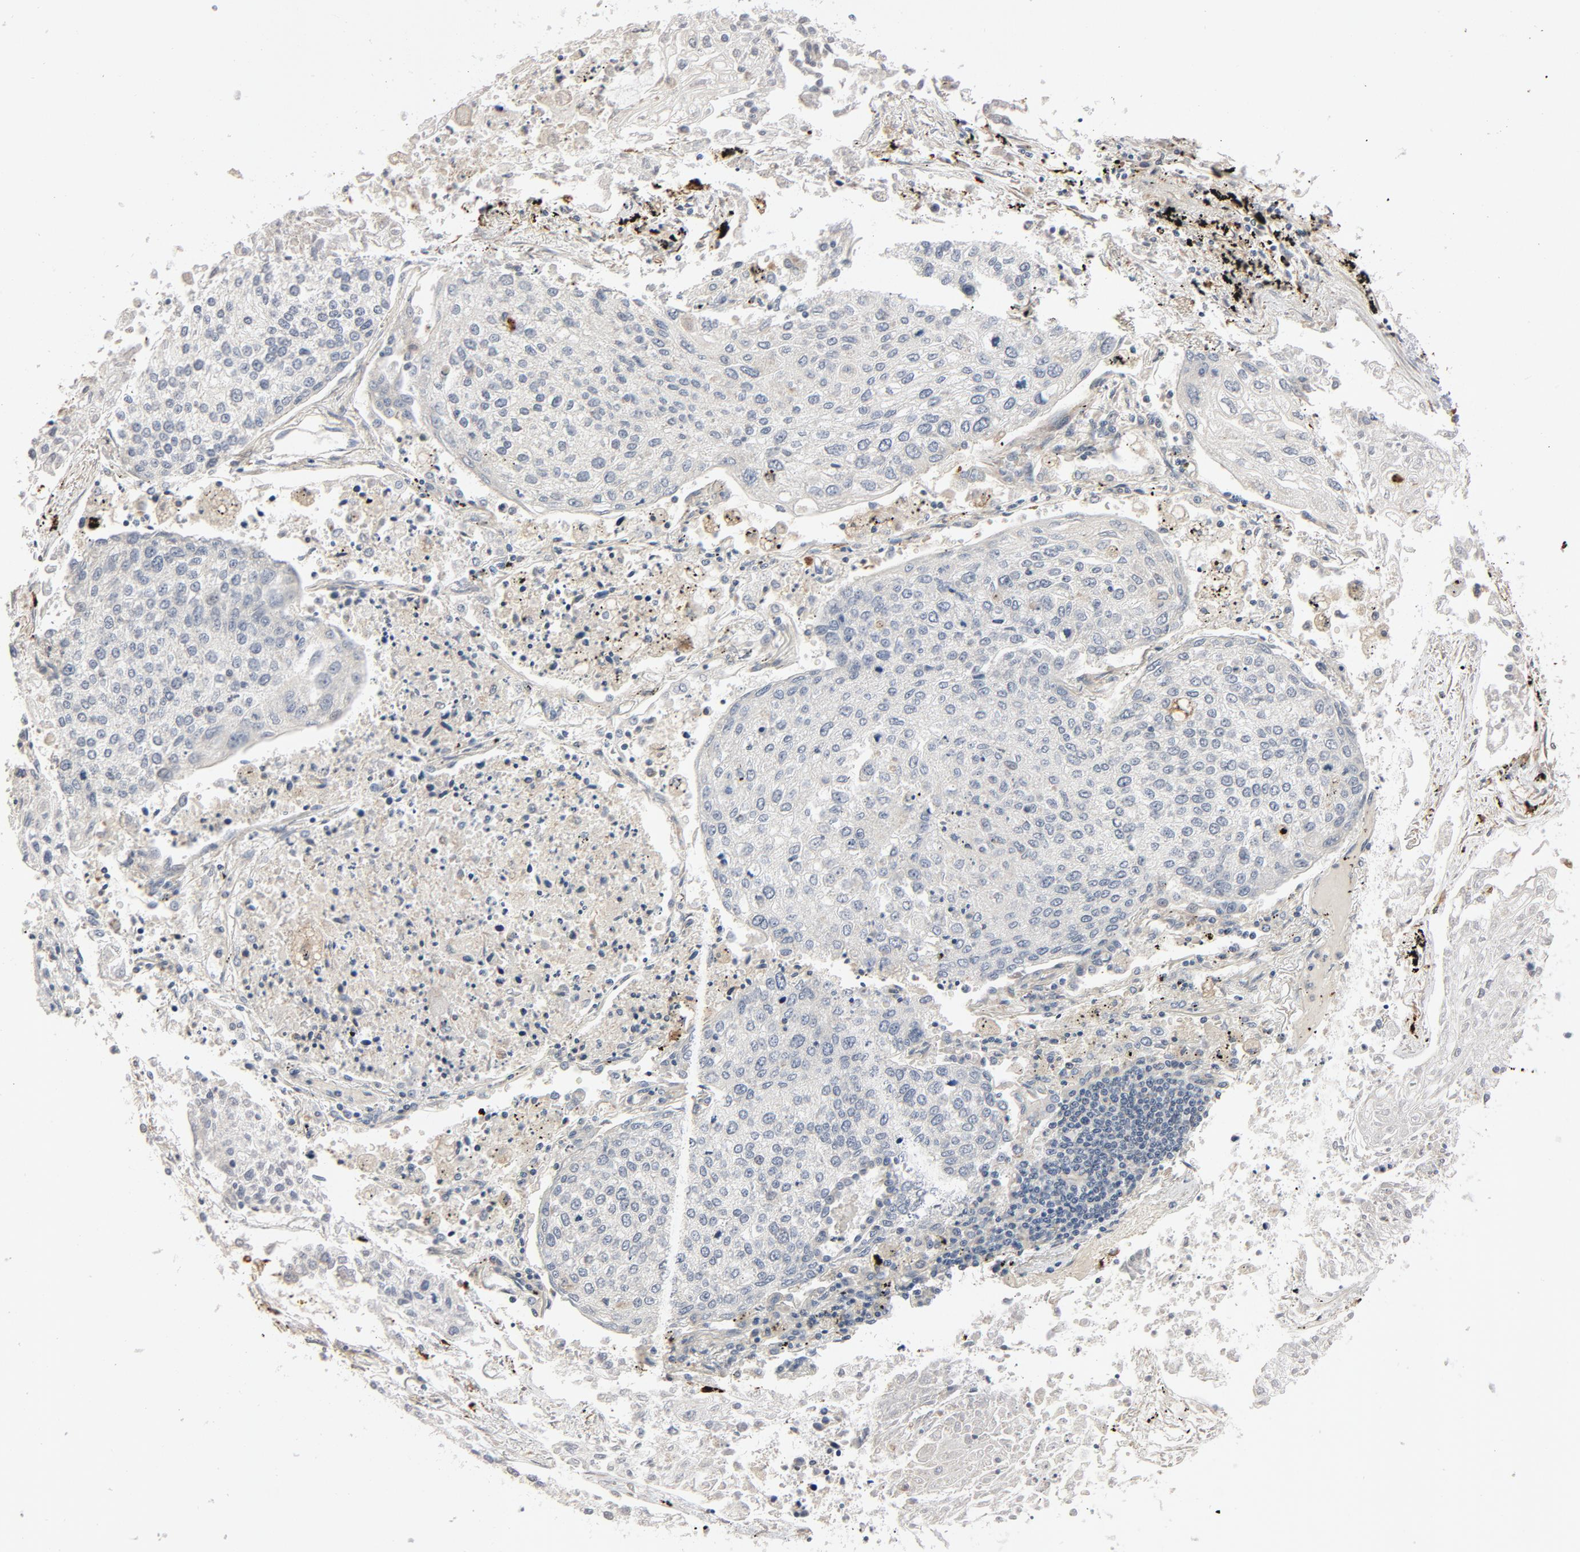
{"staining": {"intensity": "negative", "quantity": "none", "location": "none"}, "tissue": "lung cancer", "cell_type": "Tumor cells", "image_type": "cancer", "snomed": [{"axis": "morphology", "description": "Squamous cell carcinoma, NOS"}, {"axis": "topography", "description": "Lung"}], "caption": "Immunohistochemical staining of lung cancer (squamous cell carcinoma) shows no significant staining in tumor cells.", "gene": "TRIOBP", "patient": {"sex": "male", "age": 75}}